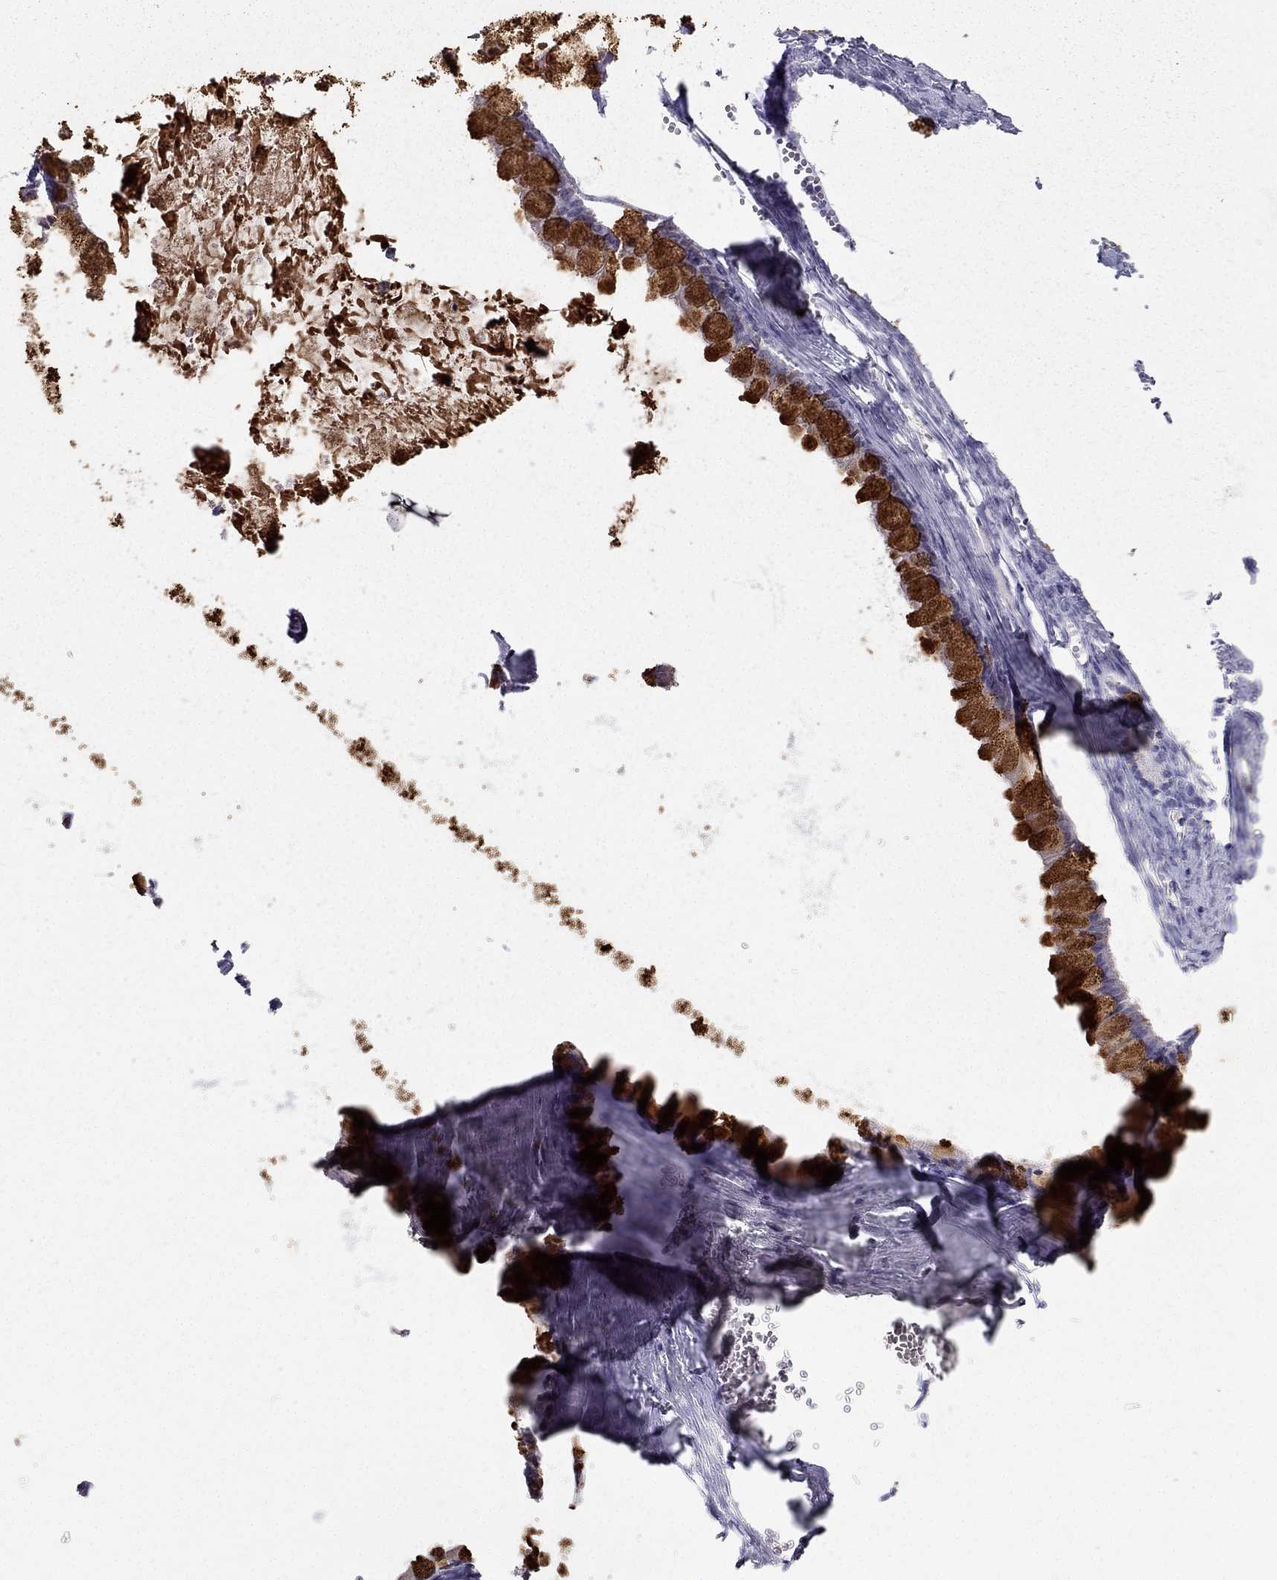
{"staining": {"intensity": "strong", "quantity": ">75%", "location": "cytoplasmic/membranous"}, "tissue": "ovarian cancer", "cell_type": "Tumor cells", "image_type": "cancer", "snomed": [{"axis": "morphology", "description": "Cystadenocarcinoma, mucinous, NOS"}, {"axis": "topography", "description": "Ovary"}], "caption": "Protein analysis of ovarian cancer tissue reveals strong cytoplasmic/membranous positivity in approximately >75% of tumor cells. (DAB IHC, brown staining for protein, blue staining for nuclei).", "gene": "TFF3", "patient": {"sex": "female", "age": 67}}